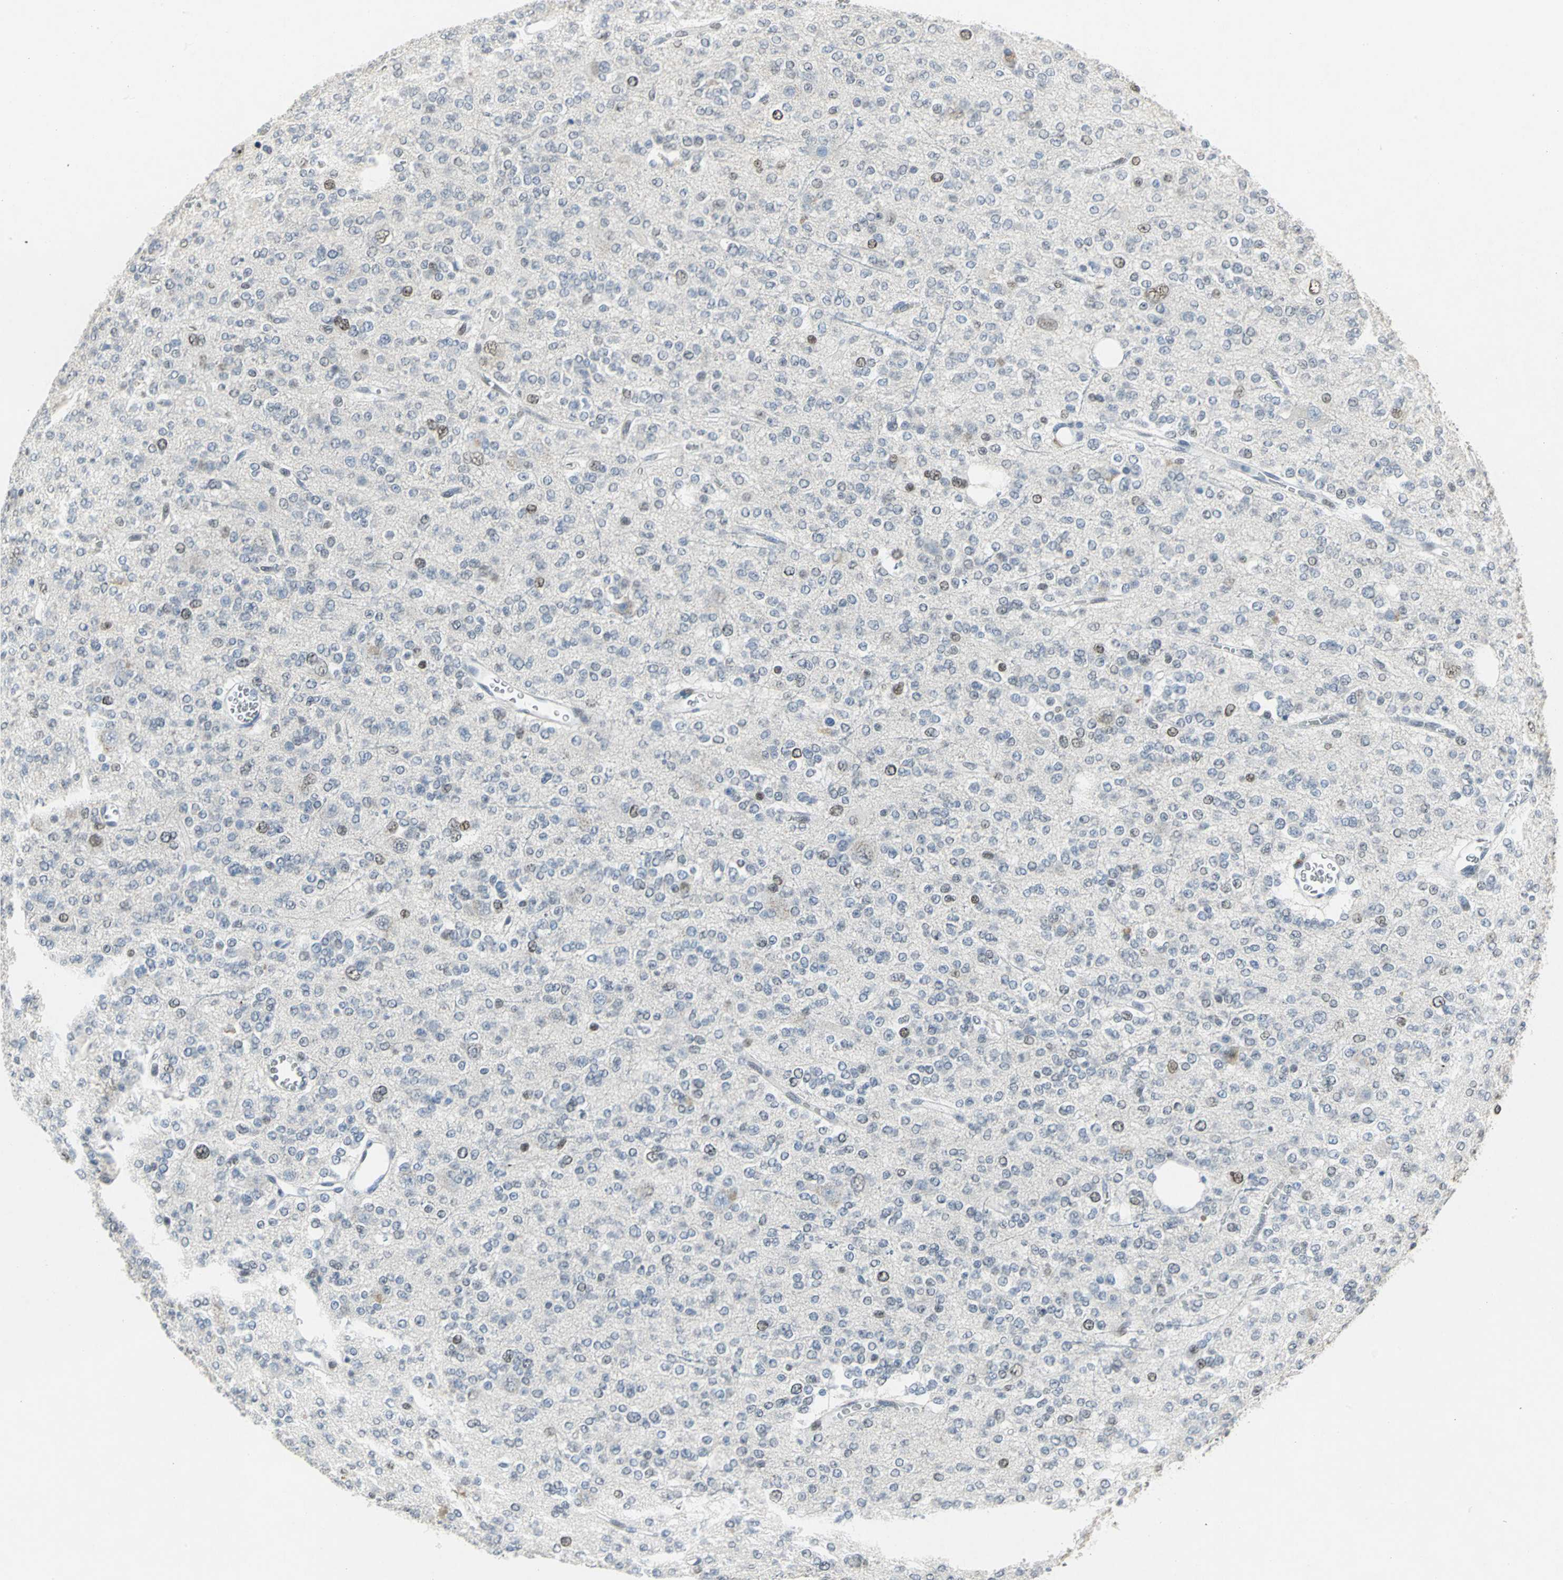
{"staining": {"intensity": "weak", "quantity": "<25%", "location": "nuclear"}, "tissue": "glioma", "cell_type": "Tumor cells", "image_type": "cancer", "snomed": [{"axis": "morphology", "description": "Glioma, malignant, Low grade"}, {"axis": "topography", "description": "Brain"}], "caption": "A micrograph of glioma stained for a protein displays no brown staining in tumor cells.", "gene": "RPA1", "patient": {"sex": "male", "age": 38}}